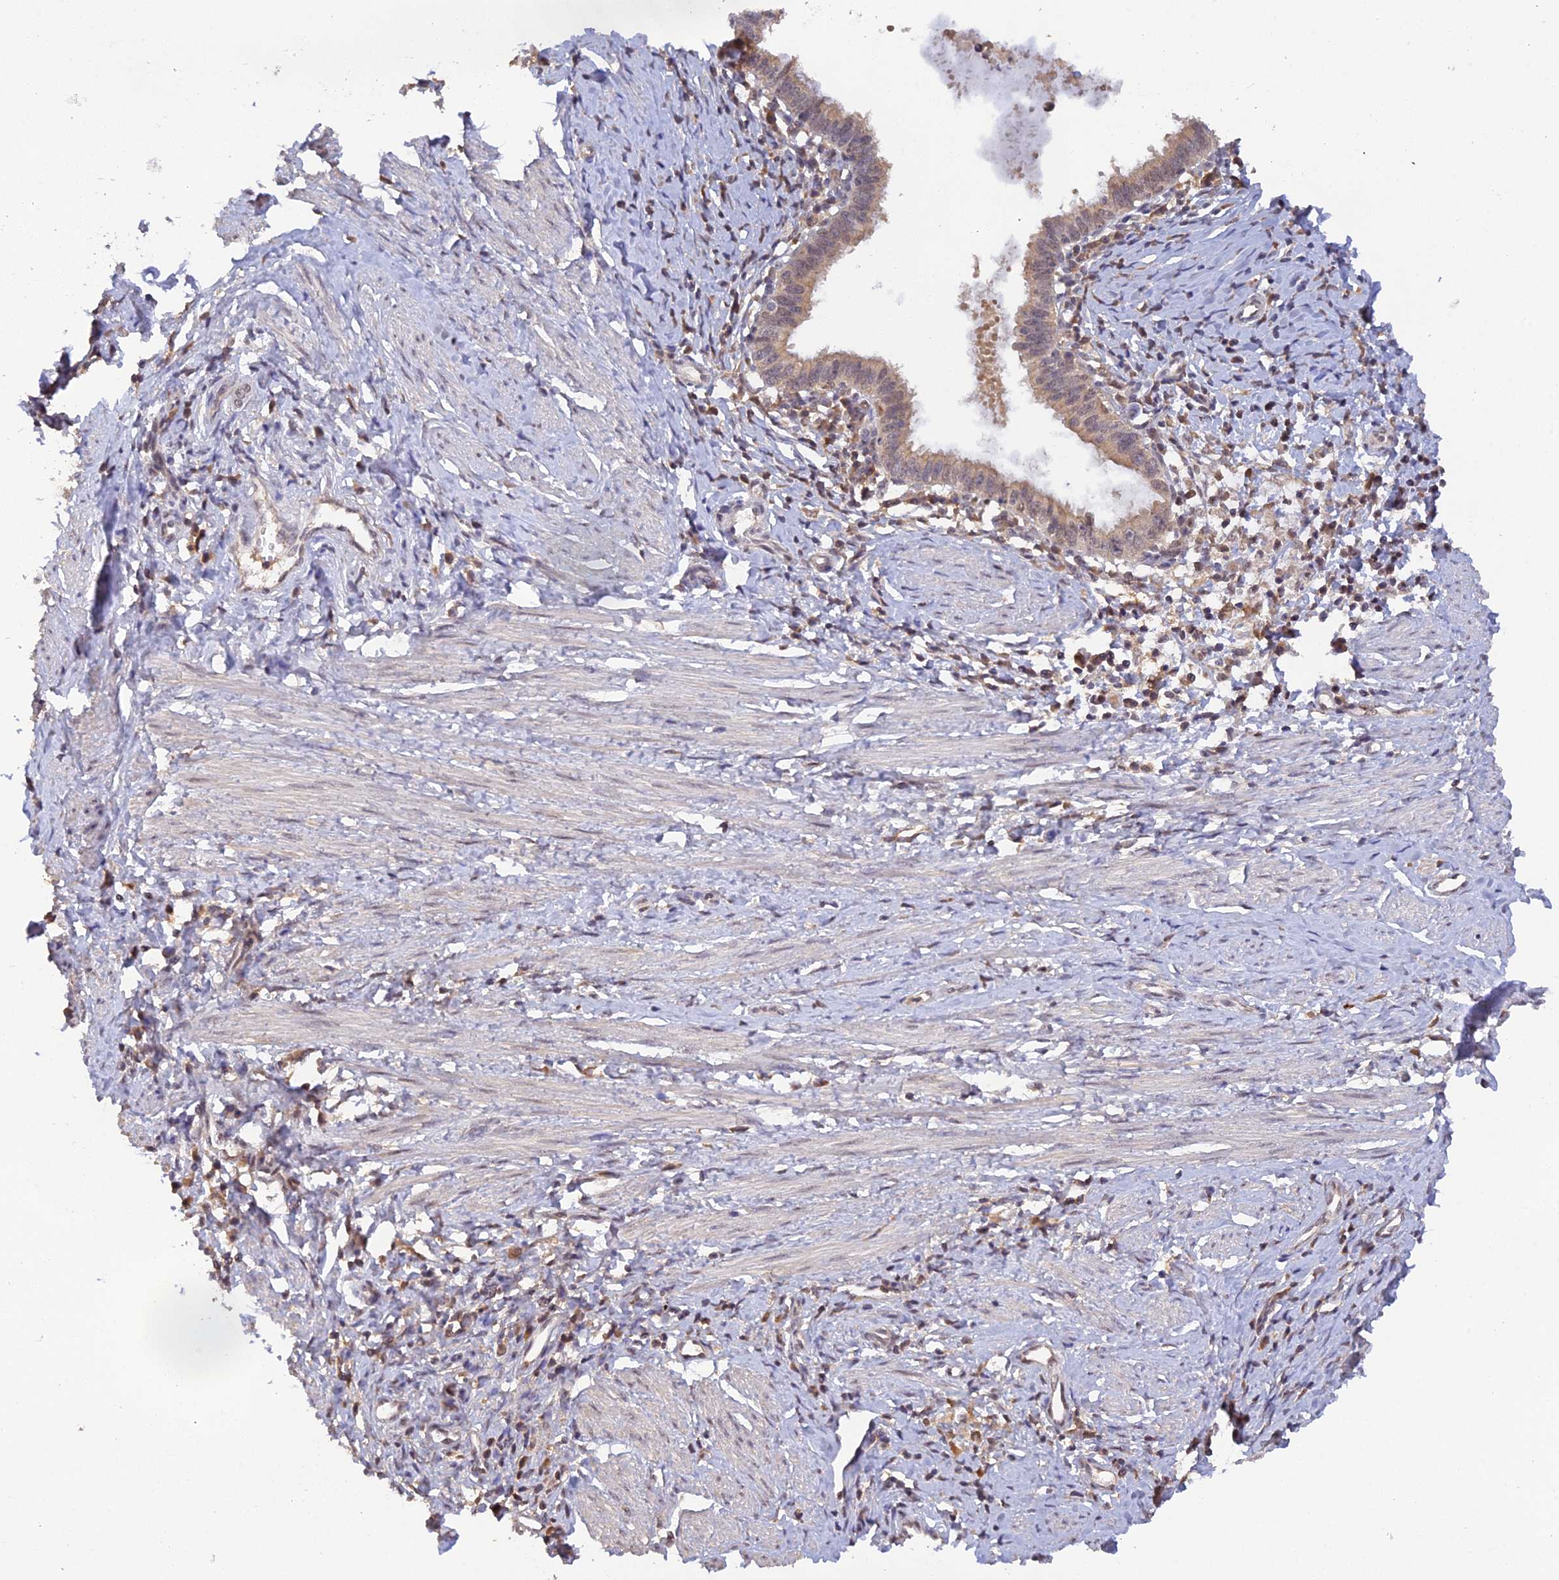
{"staining": {"intensity": "weak", "quantity": "<25%", "location": "cytoplasmic/membranous"}, "tissue": "cervical cancer", "cell_type": "Tumor cells", "image_type": "cancer", "snomed": [{"axis": "morphology", "description": "Adenocarcinoma, NOS"}, {"axis": "topography", "description": "Cervix"}], "caption": "Immunohistochemistry (IHC) image of cervical cancer stained for a protein (brown), which displays no positivity in tumor cells.", "gene": "ZNF436", "patient": {"sex": "female", "age": 36}}